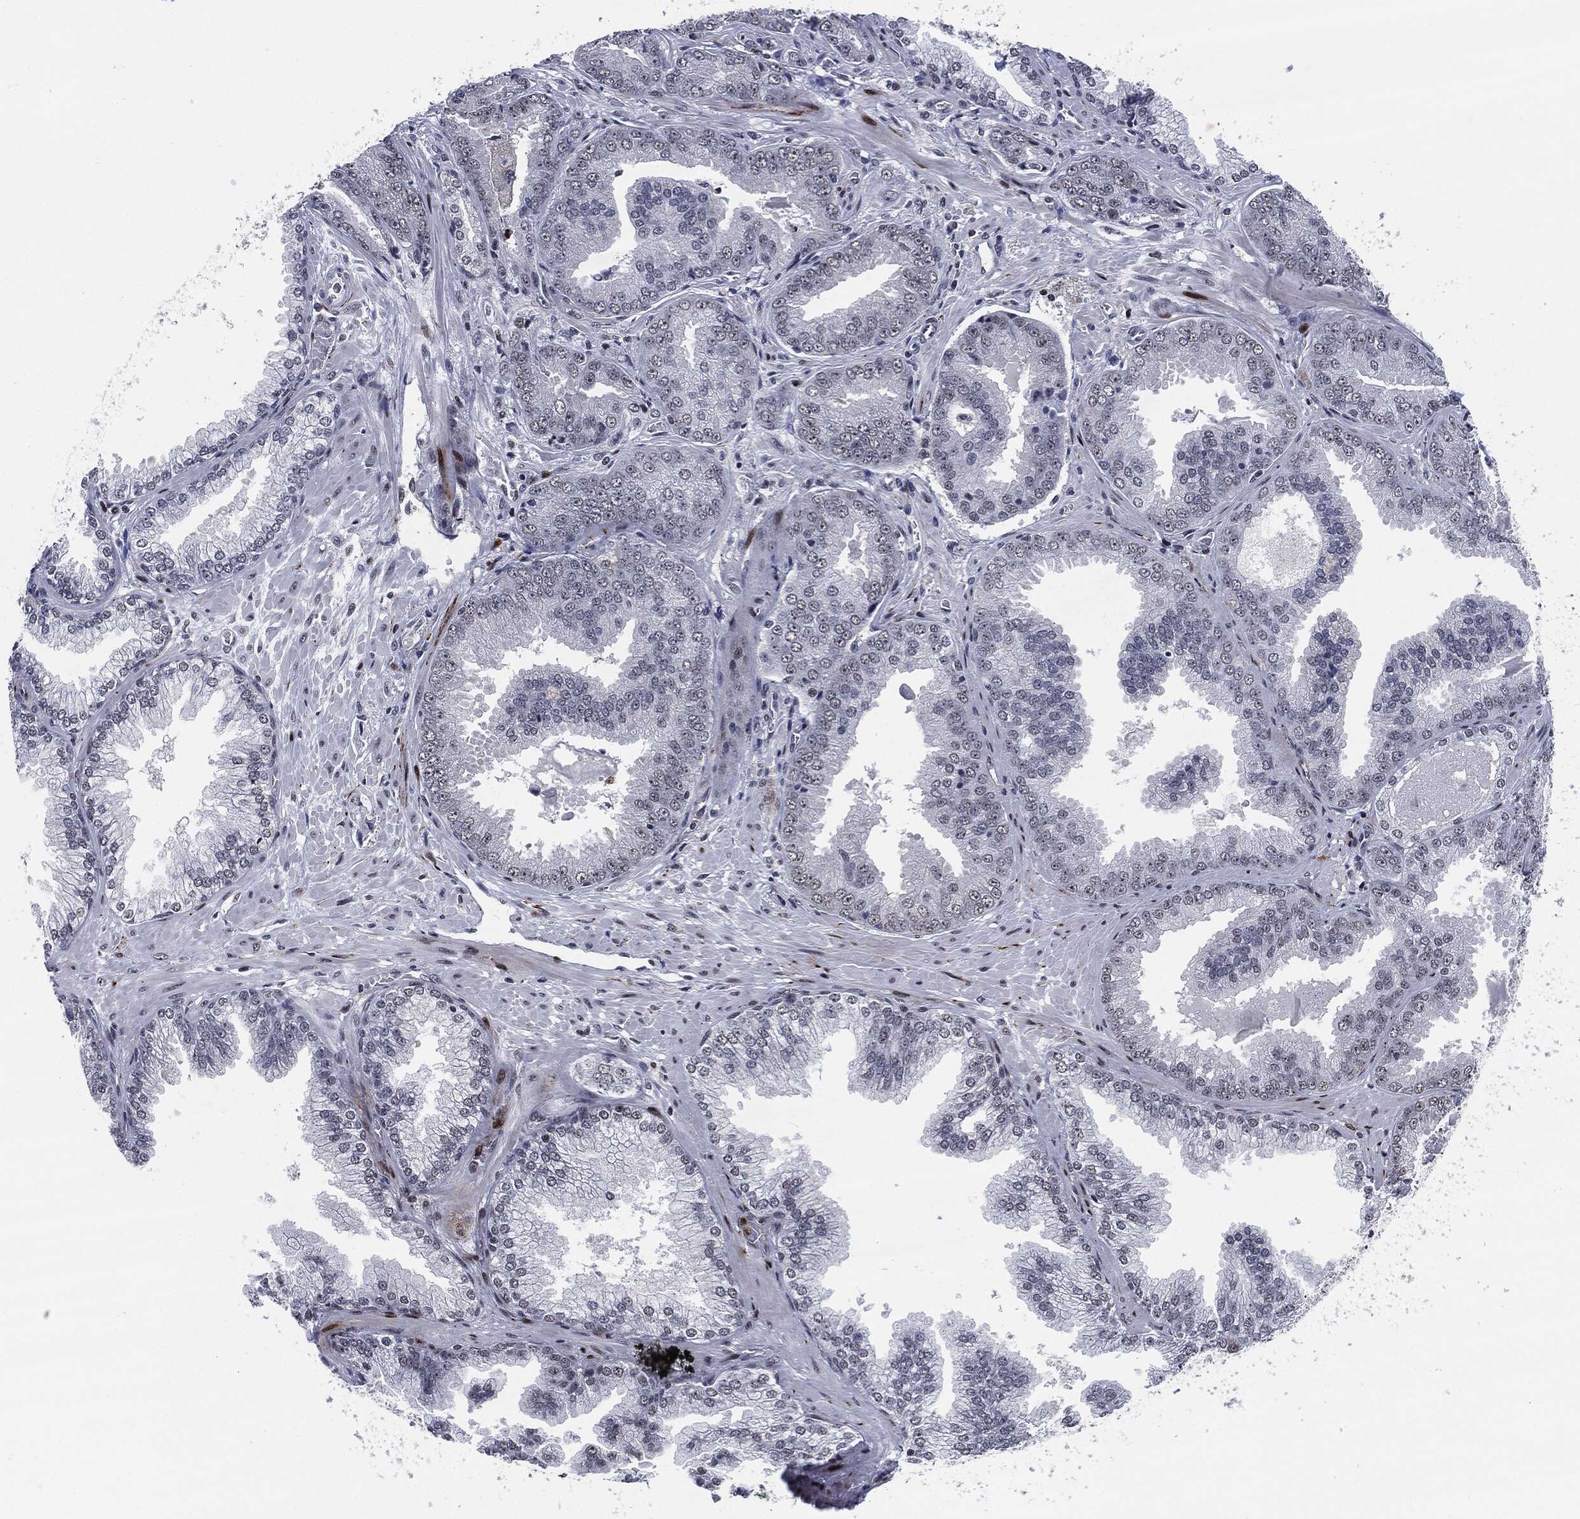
{"staining": {"intensity": "negative", "quantity": "none", "location": "none"}, "tissue": "prostate cancer", "cell_type": "Tumor cells", "image_type": "cancer", "snomed": [{"axis": "morphology", "description": "Adenocarcinoma, Low grade"}, {"axis": "topography", "description": "Prostate"}], "caption": "Prostate cancer stained for a protein using IHC displays no staining tumor cells.", "gene": "AKT2", "patient": {"sex": "male", "age": 72}}